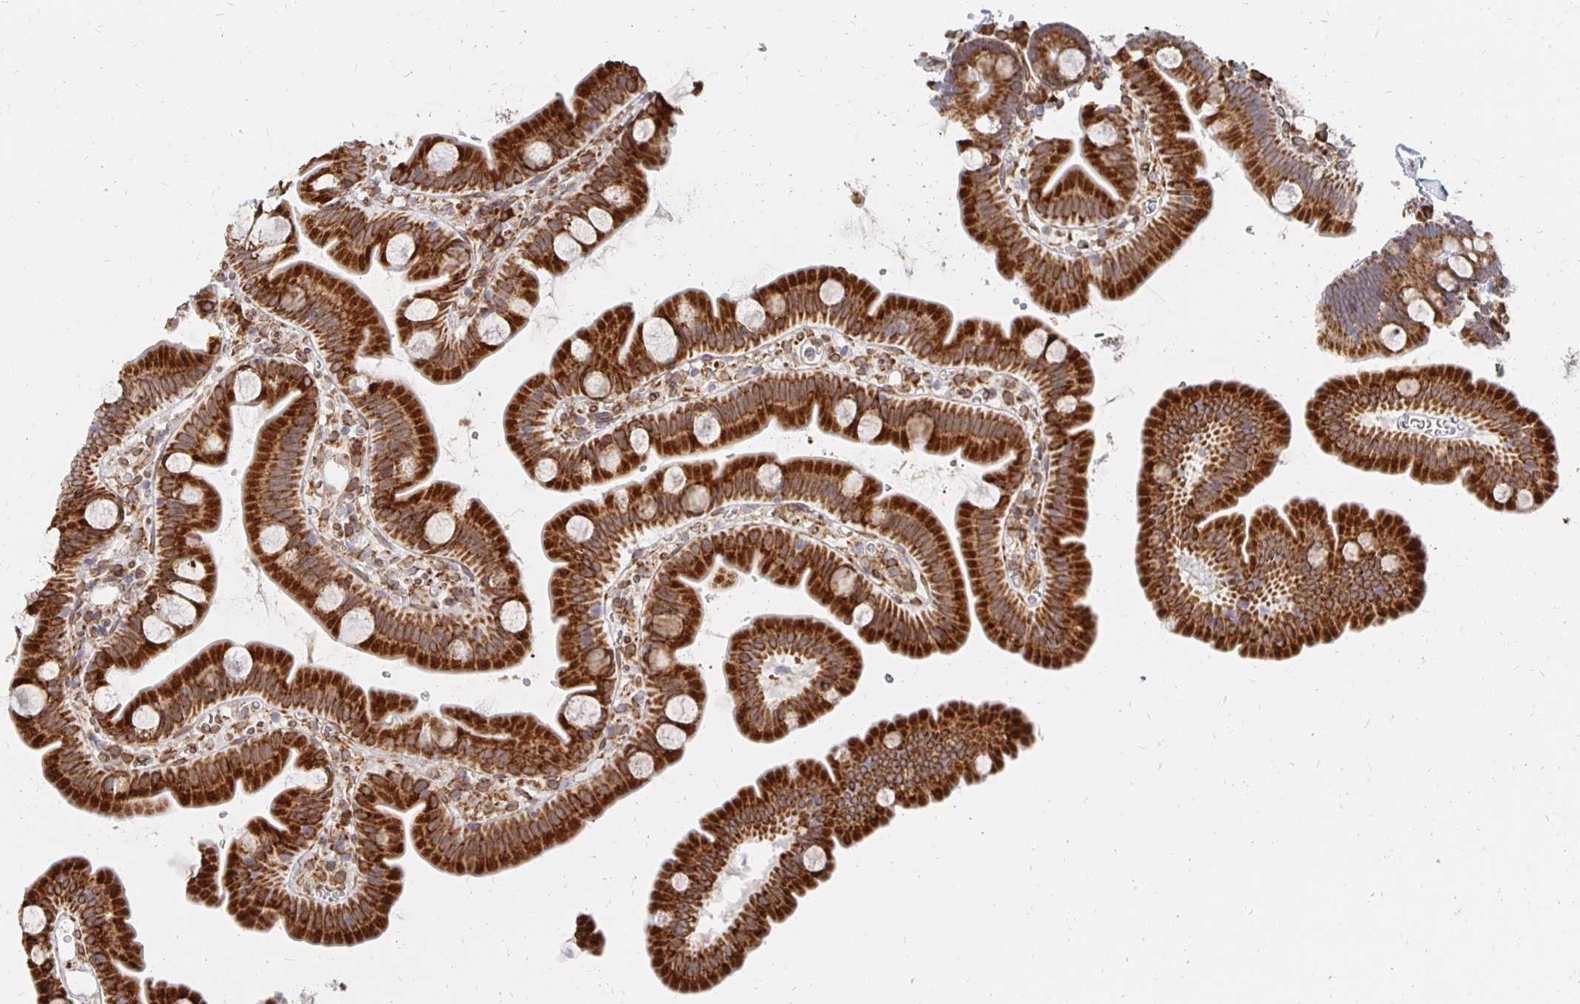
{"staining": {"intensity": "strong", "quantity": ">75%", "location": "cytoplasmic/membranous,nuclear"}, "tissue": "small intestine", "cell_type": "Glandular cells", "image_type": "normal", "snomed": [{"axis": "morphology", "description": "Normal tissue, NOS"}, {"axis": "topography", "description": "Small intestine"}], "caption": "Brown immunohistochemical staining in benign small intestine demonstrates strong cytoplasmic/membranous,nuclear positivity in about >75% of glandular cells.", "gene": "PELI3", "patient": {"sex": "female", "age": 68}}